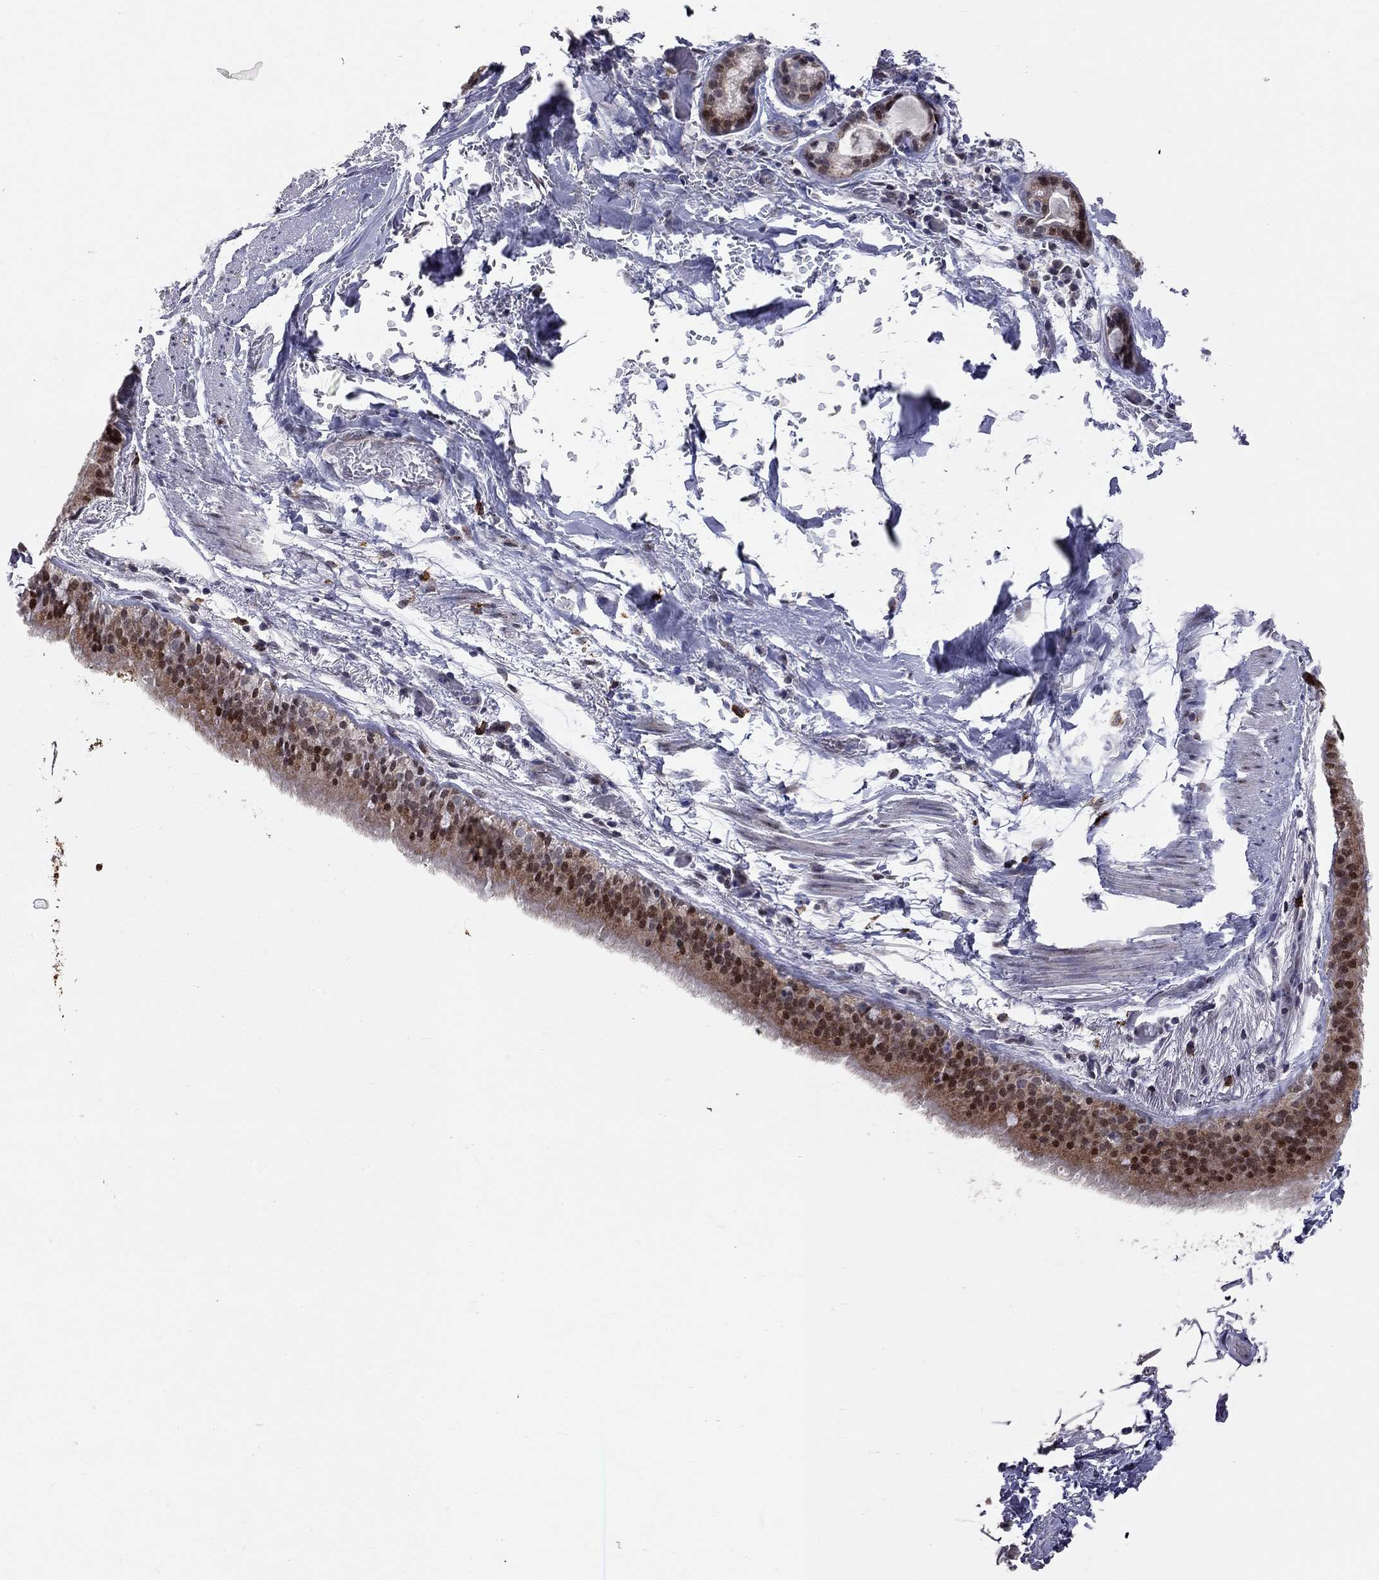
{"staining": {"intensity": "strong", "quantity": "<25%", "location": "nuclear"}, "tissue": "bronchus", "cell_type": "Respiratory epithelial cells", "image_type": "normal", "snomed": [{"axis": "morphology", "description": "Normal tissue, NOS"}, {"axis": "morphology", "description": "Squamous cell carcinoma, NOS"}, {"axis": "topography", "description": "Bronchus"}, {"axis": "topography", "description": "Lung"}], "caption": "Protein staining of unremarkable bronchus exhibits strong nuclear staining in approximately <25% of respiratory epithelial cells.", "gene": "HDAC3", "patient": {"sex": "male", "age": 69}}